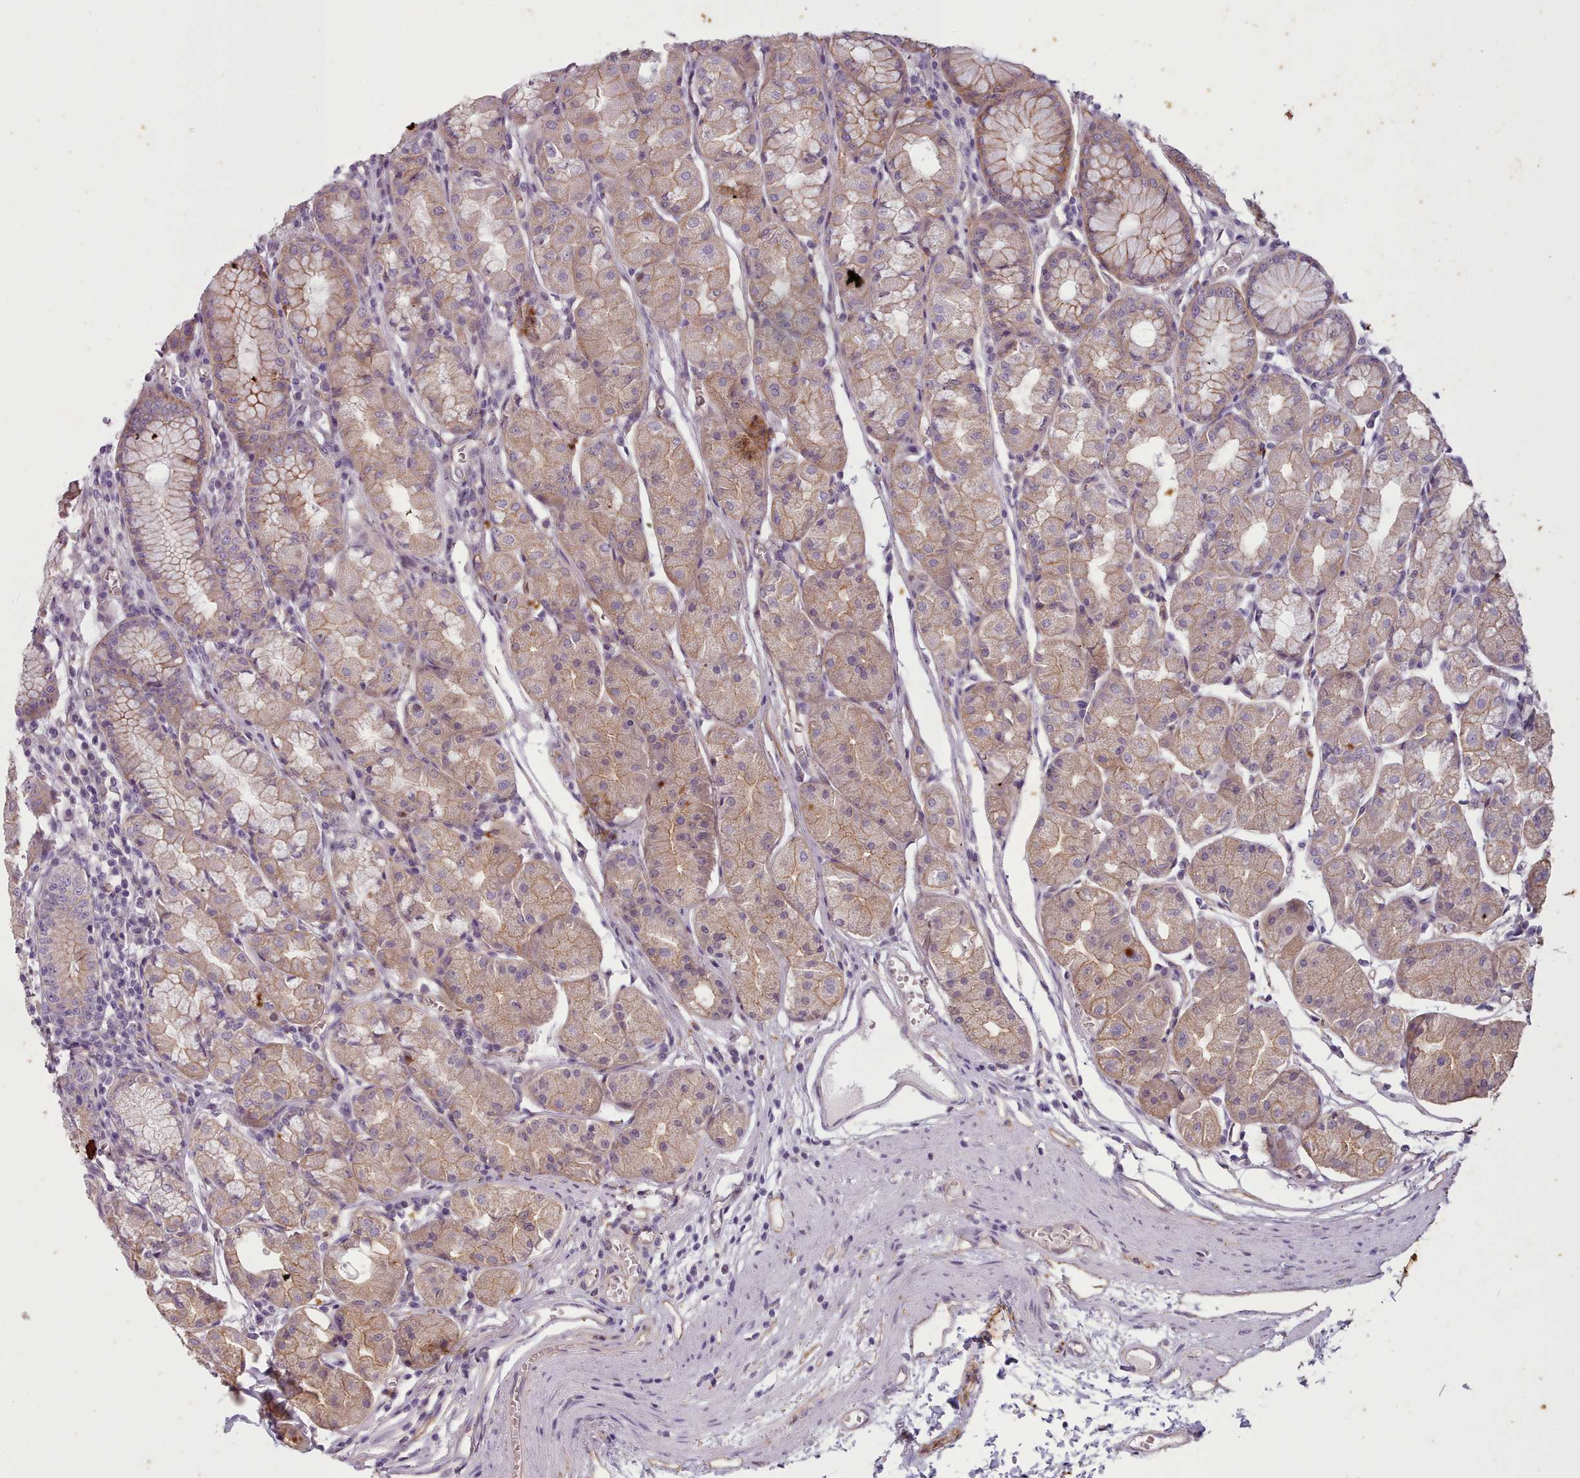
{"staining": {"intensity": "moderate", "quantity": "25%-75%", "location": "cytoplasmic/membranous"}, "tissue": "stomach", "cell_type": "Glandular cells", "image_type": "normal", "snomed": [{"axis": "morphology", "description": "Normal tissue, NOS"}, {"axis": "topography", "description": "Stomach"}], "caption": "Benign stomach was stained to show a protein in brown. There is medium levels of moderate cytoplasmic/membranous expression in approximately 25%-75% of glandular cells. (Brightfield microscopy of DAB IHC at high magnification).", "gene": "PLD4", "patient": {"sex": "male", "age": 55}}